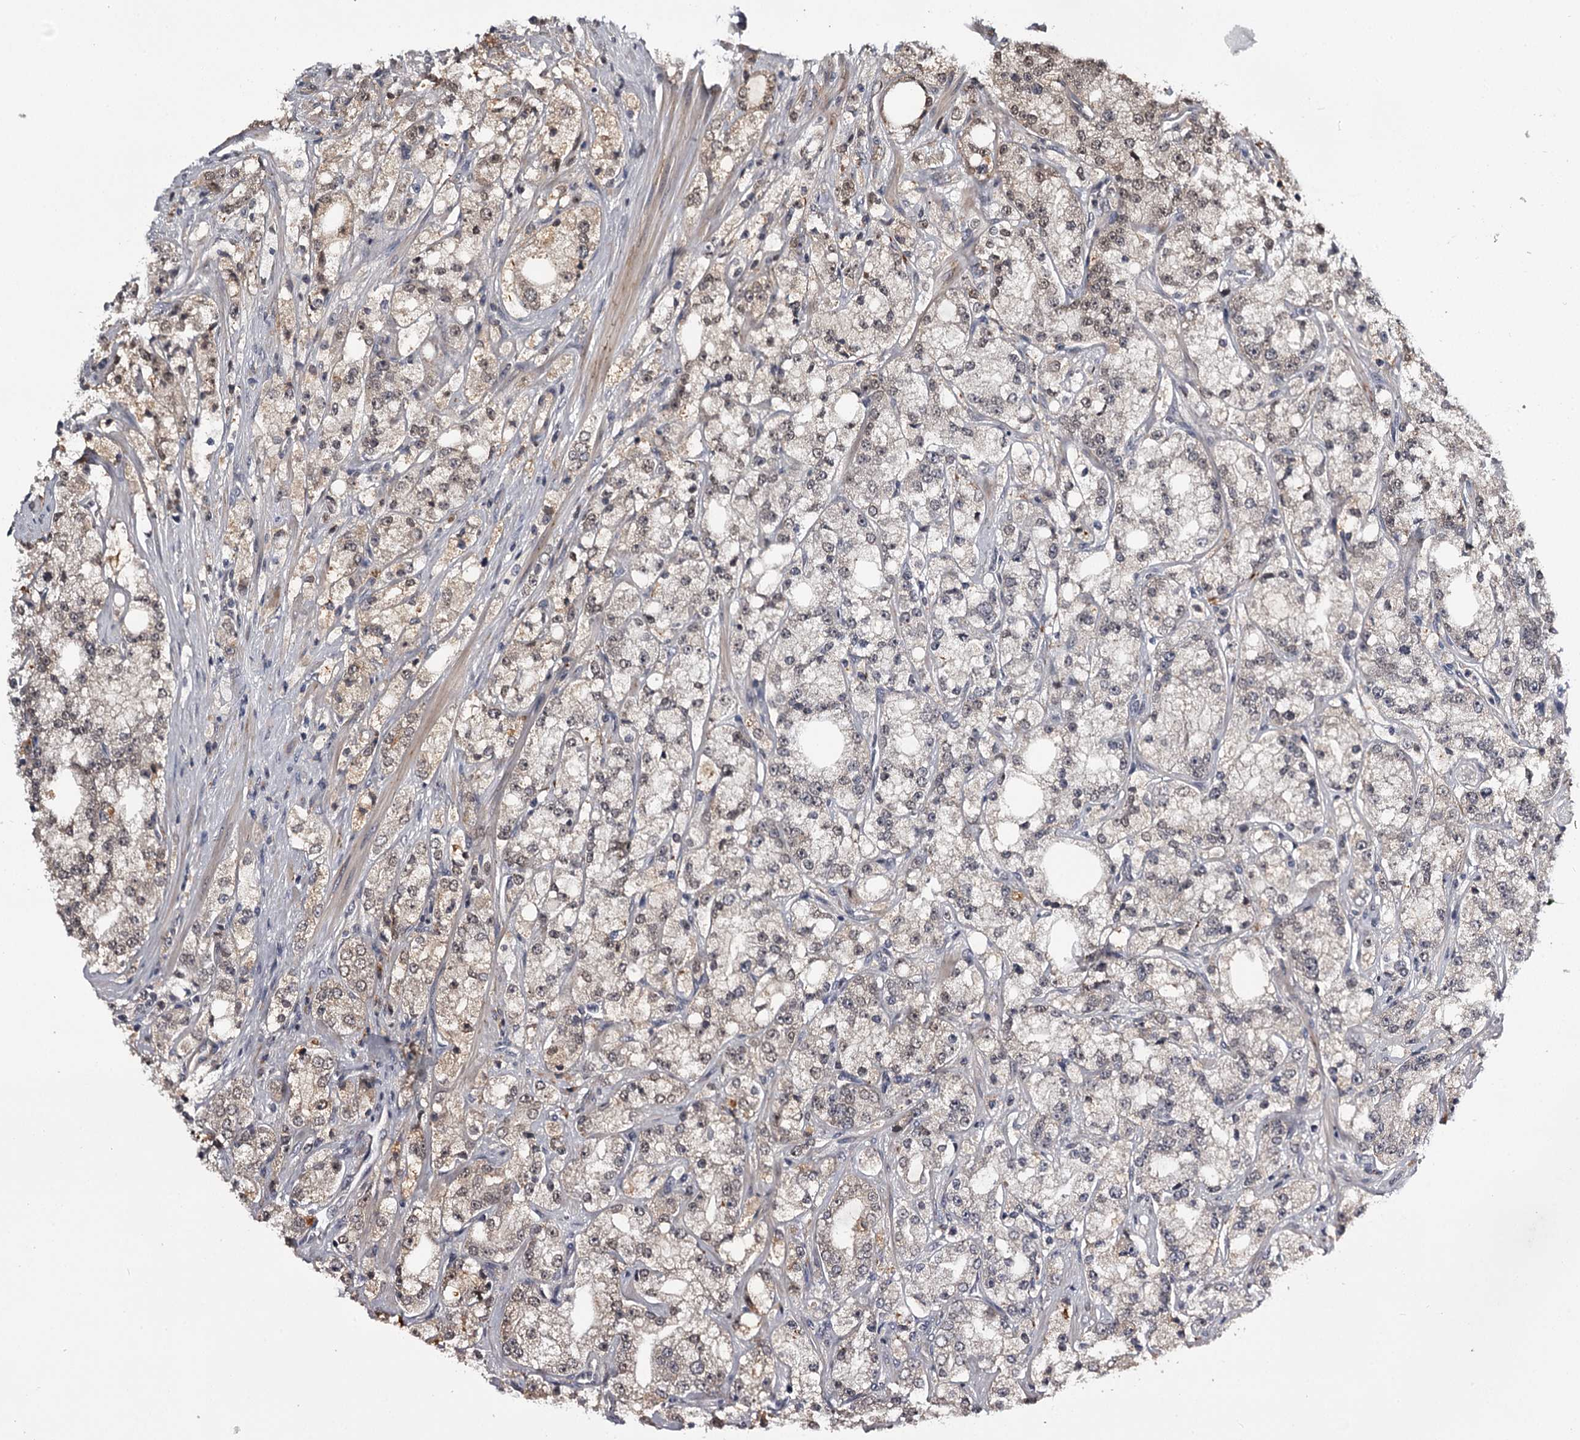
{"staining": {"intensity": "moderate", "quantity": "25%-75%", "location": "cytoplasmic/membranous"}, "tissue": "prostate cancer", "cell_type": "Tumor cells", "image_type": "cancer", "snomed": [{"axis": "morphology", "description": "Adenocarcinoma, High grade"}, {"axis": "topography", "description": "Prostate"}], "caption": "IHC micrograph of neoplastic tissue: human prostate high-grade adenocarcinoma stained using IHC demonstrates medium levels of moderate protein expression localized specifically in the cytoplasmic/membranous of tumor cells, appearing as a cytoplasmic/membranous brown color.", "gene": "CWF19L2", "patient": {"sex": "male", "age": 64}}